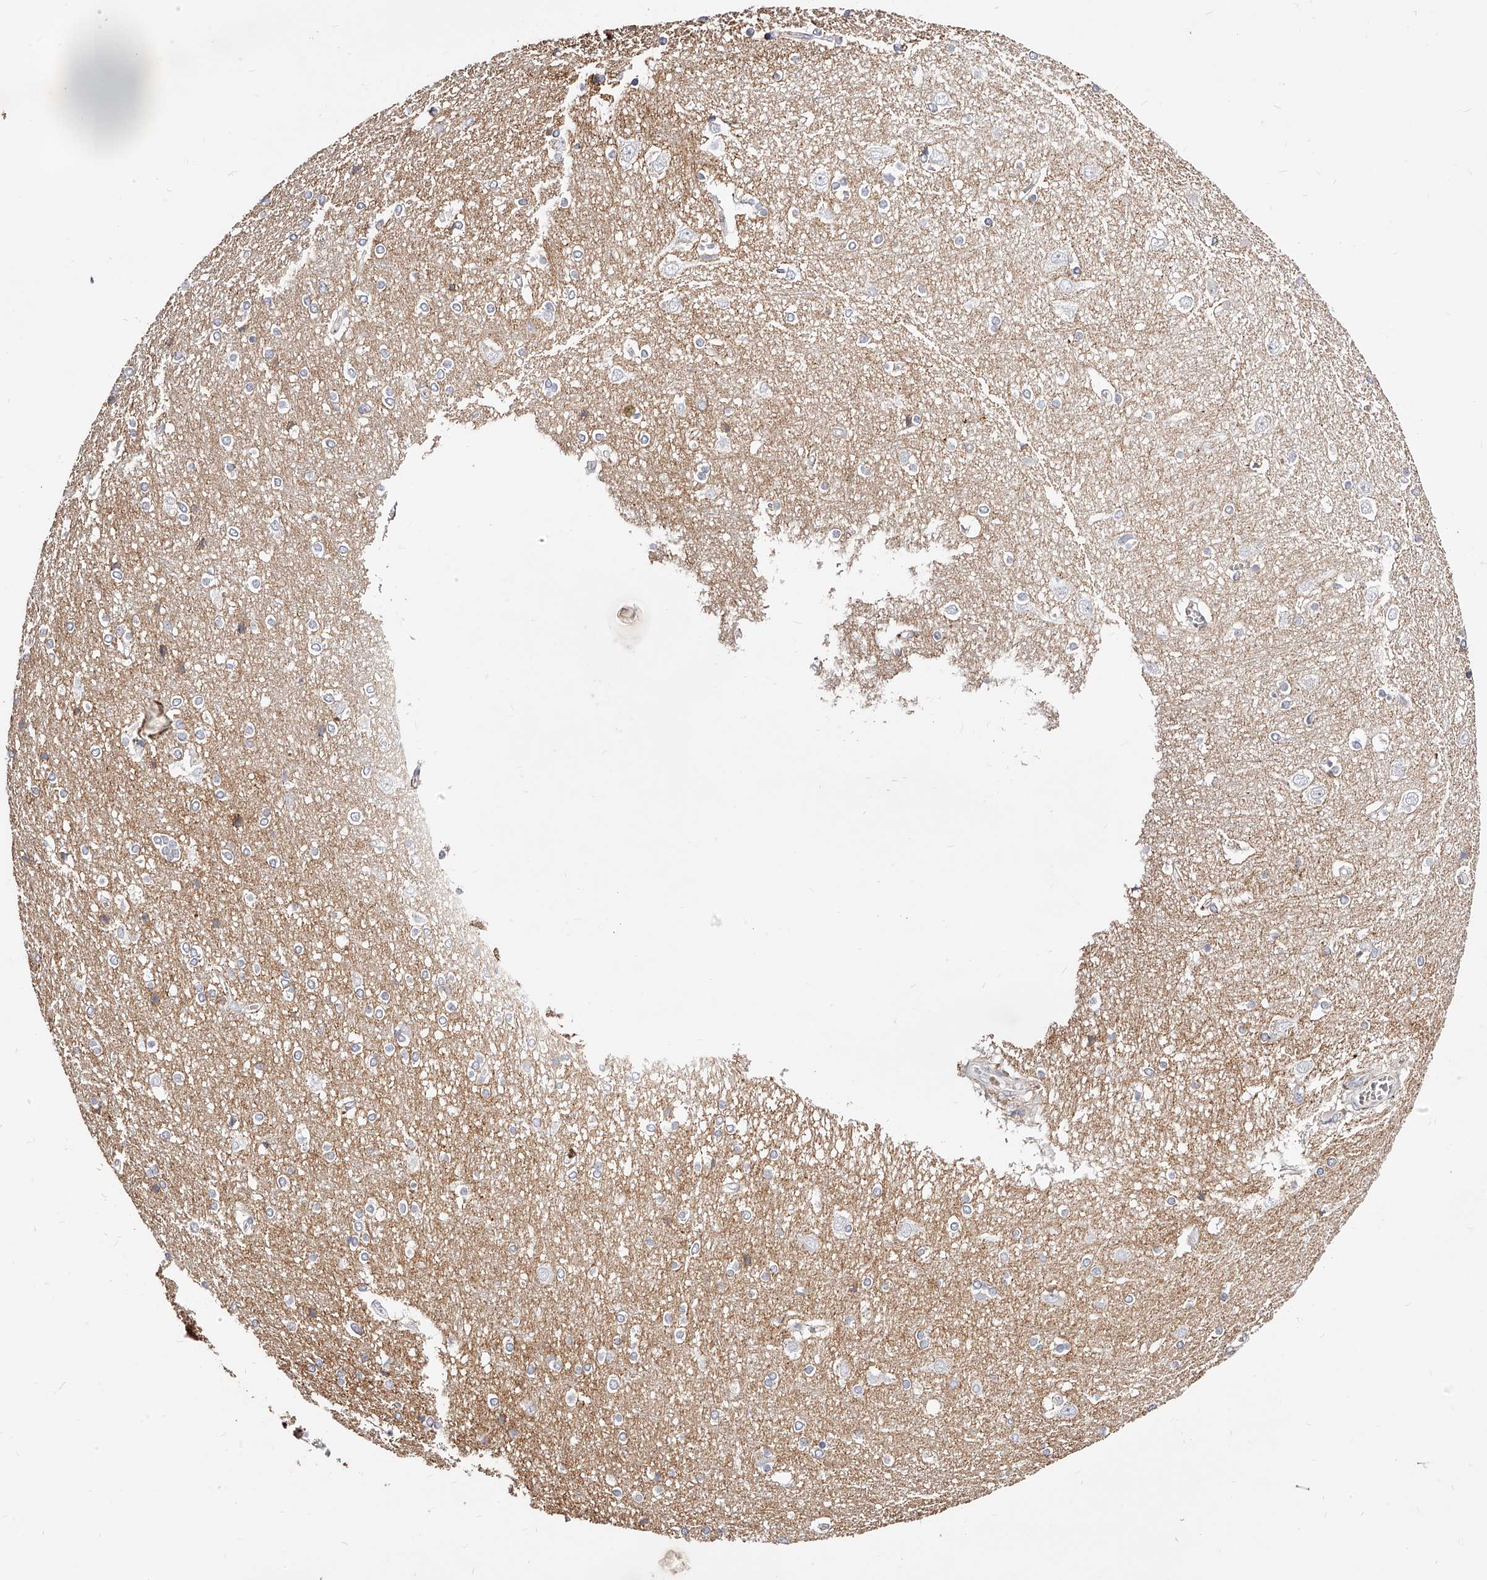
{"staining": {"intensity": "negative", "quantity": "none", "location": "none"}, "tissue": "cerebral cortex", "cell_type": "Endothelial cells", "image_type": "normal", "snomed": [{"axis": "morphology", "description": "Normal tissue, NOS"}, {"axis": "topography", "description": "Cerebral cortex"}], "caption": "The immunohistochemistry photomicrograph has no significant expression in endothelial cells of cerebral cortex.", "gene": "CD82", "patient": {"sex": "male", "age": 54}}